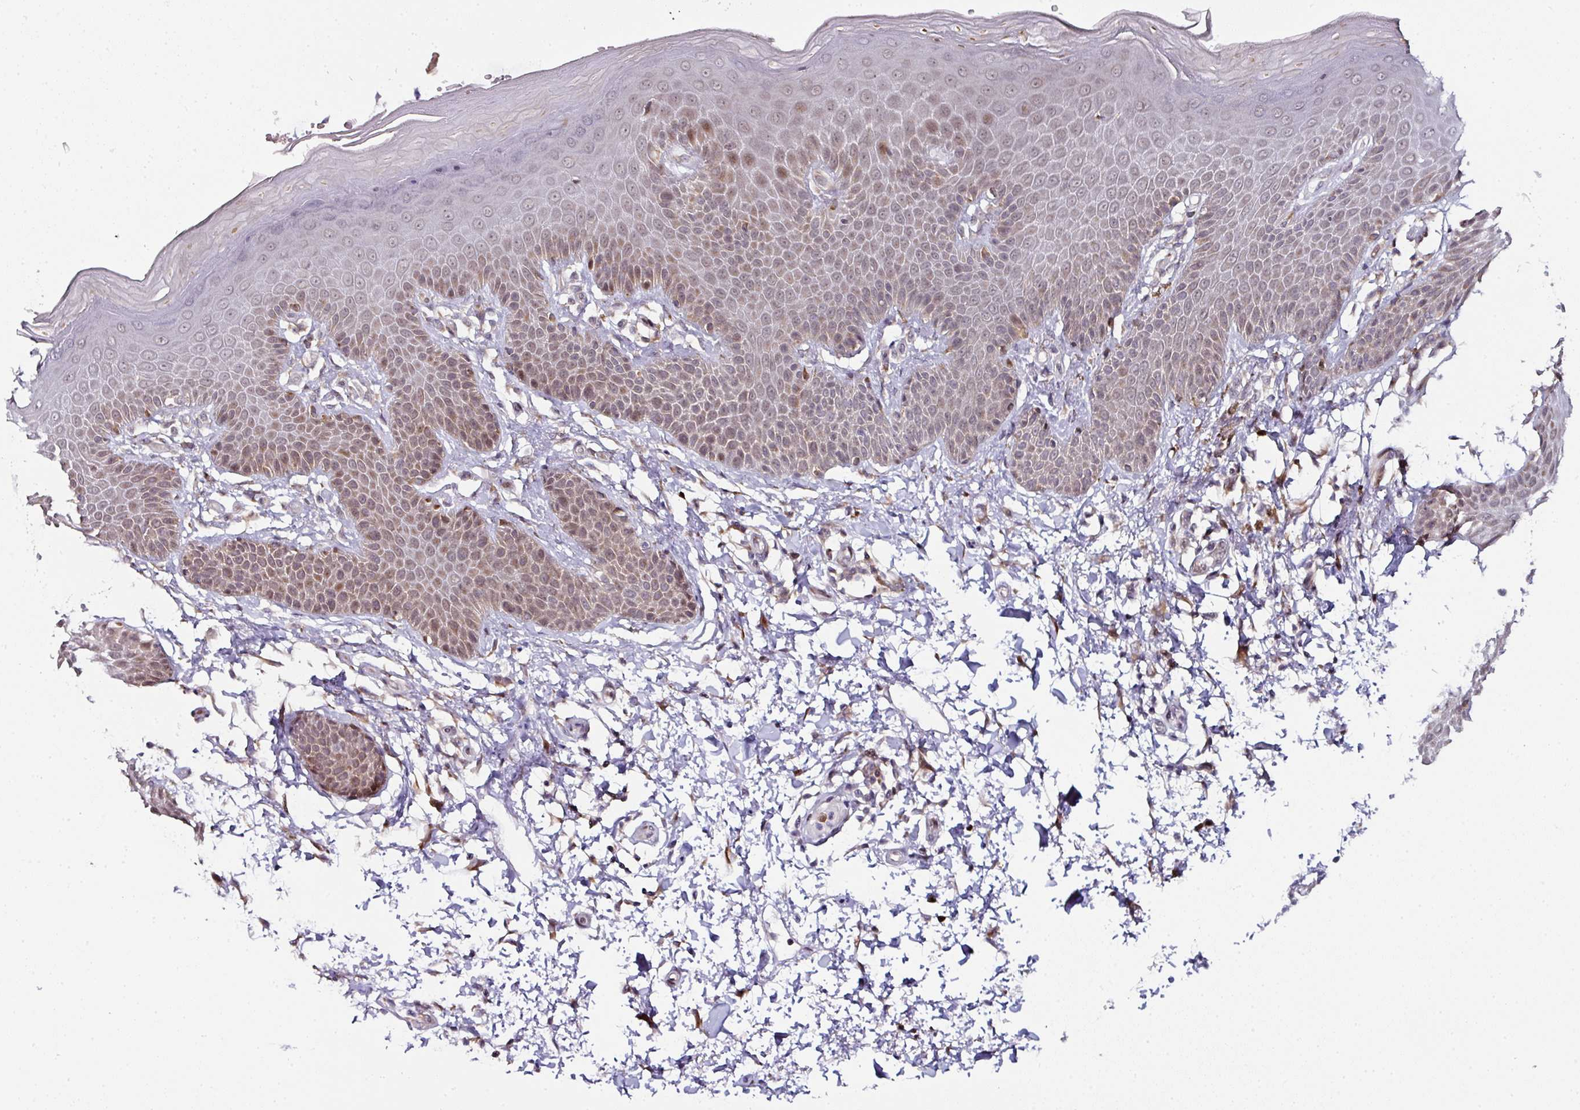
{"staining": {"intensity": "moderate", "quantity": "25%-75%", "location": "nuclear"}, "tissue": "skin", "cell_type": "Epidermal cells", "image_type": "normal", "snomed": [{"axis": "morphology", "description": "Normal tissue, NOS"}, {"axis": "topography", "description": "Peripheral nerve tissue"}], "caption": "IHC image of unremarkable skin: skin stained using immunohistochemistry shows medium levels of moderate protein expression localized specifically in the nuclear of epidermal cells, appearing as a nuclear brown color.", "gene": "APOLD1", "patient": {"sex": "male", "age": 51}}